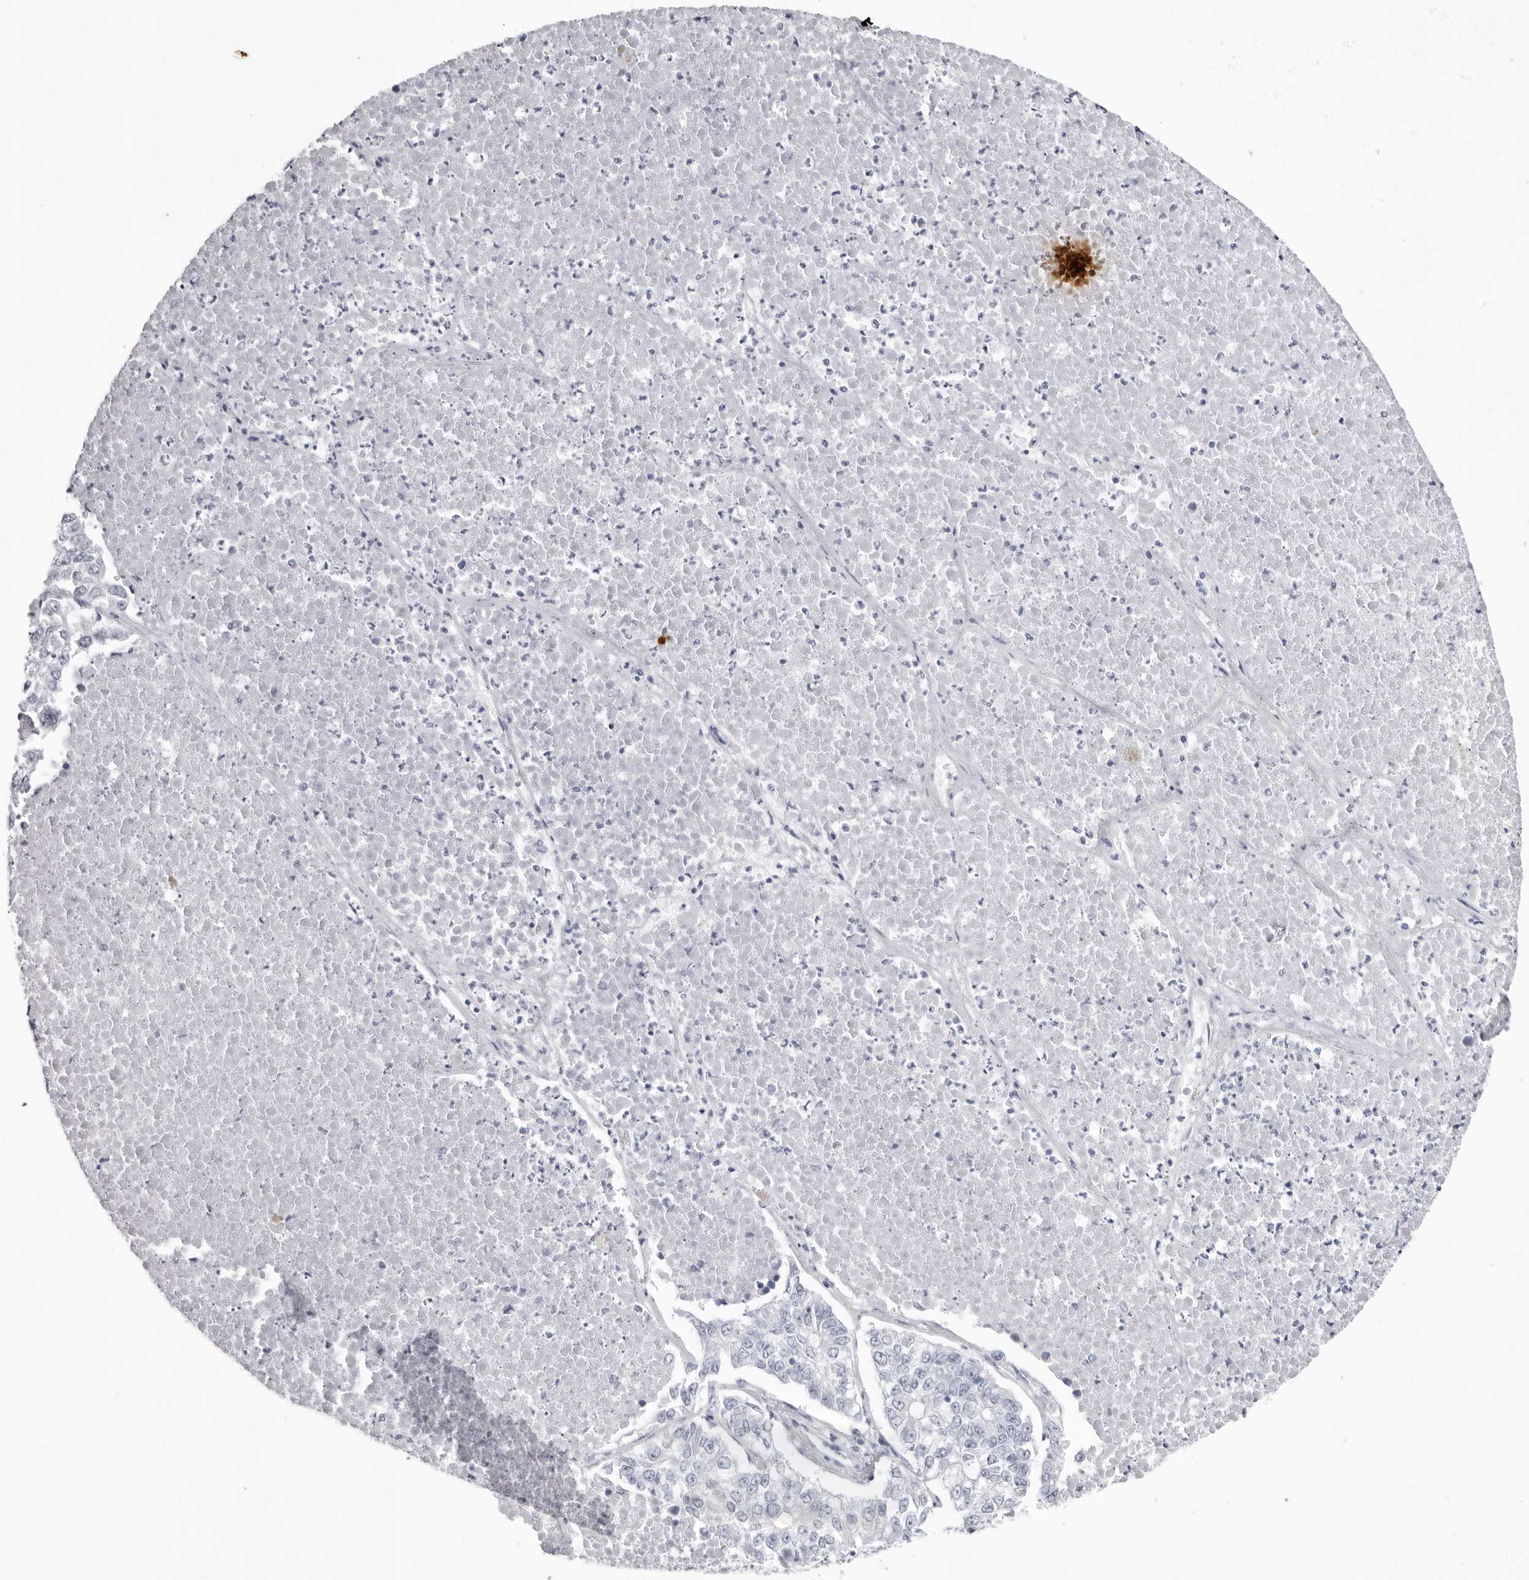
{"staining": {"intensity": "negative", "quantity": "none", "location": "none"}, "tissue": "lung cancer", "cell_type": "Tumor cells", "image_type": "cancer", "snomed": [{"axis": "morphology", "description": "Adenocarcinoma, NOS"}, {"axis": "topography", "description": "Lung"}], "caption": "There is no significant staining in tumor cells of lung cancer (adenocarcinoma).", "gene": "KLK9", "patient": {"sex": "male", "age": 49}}